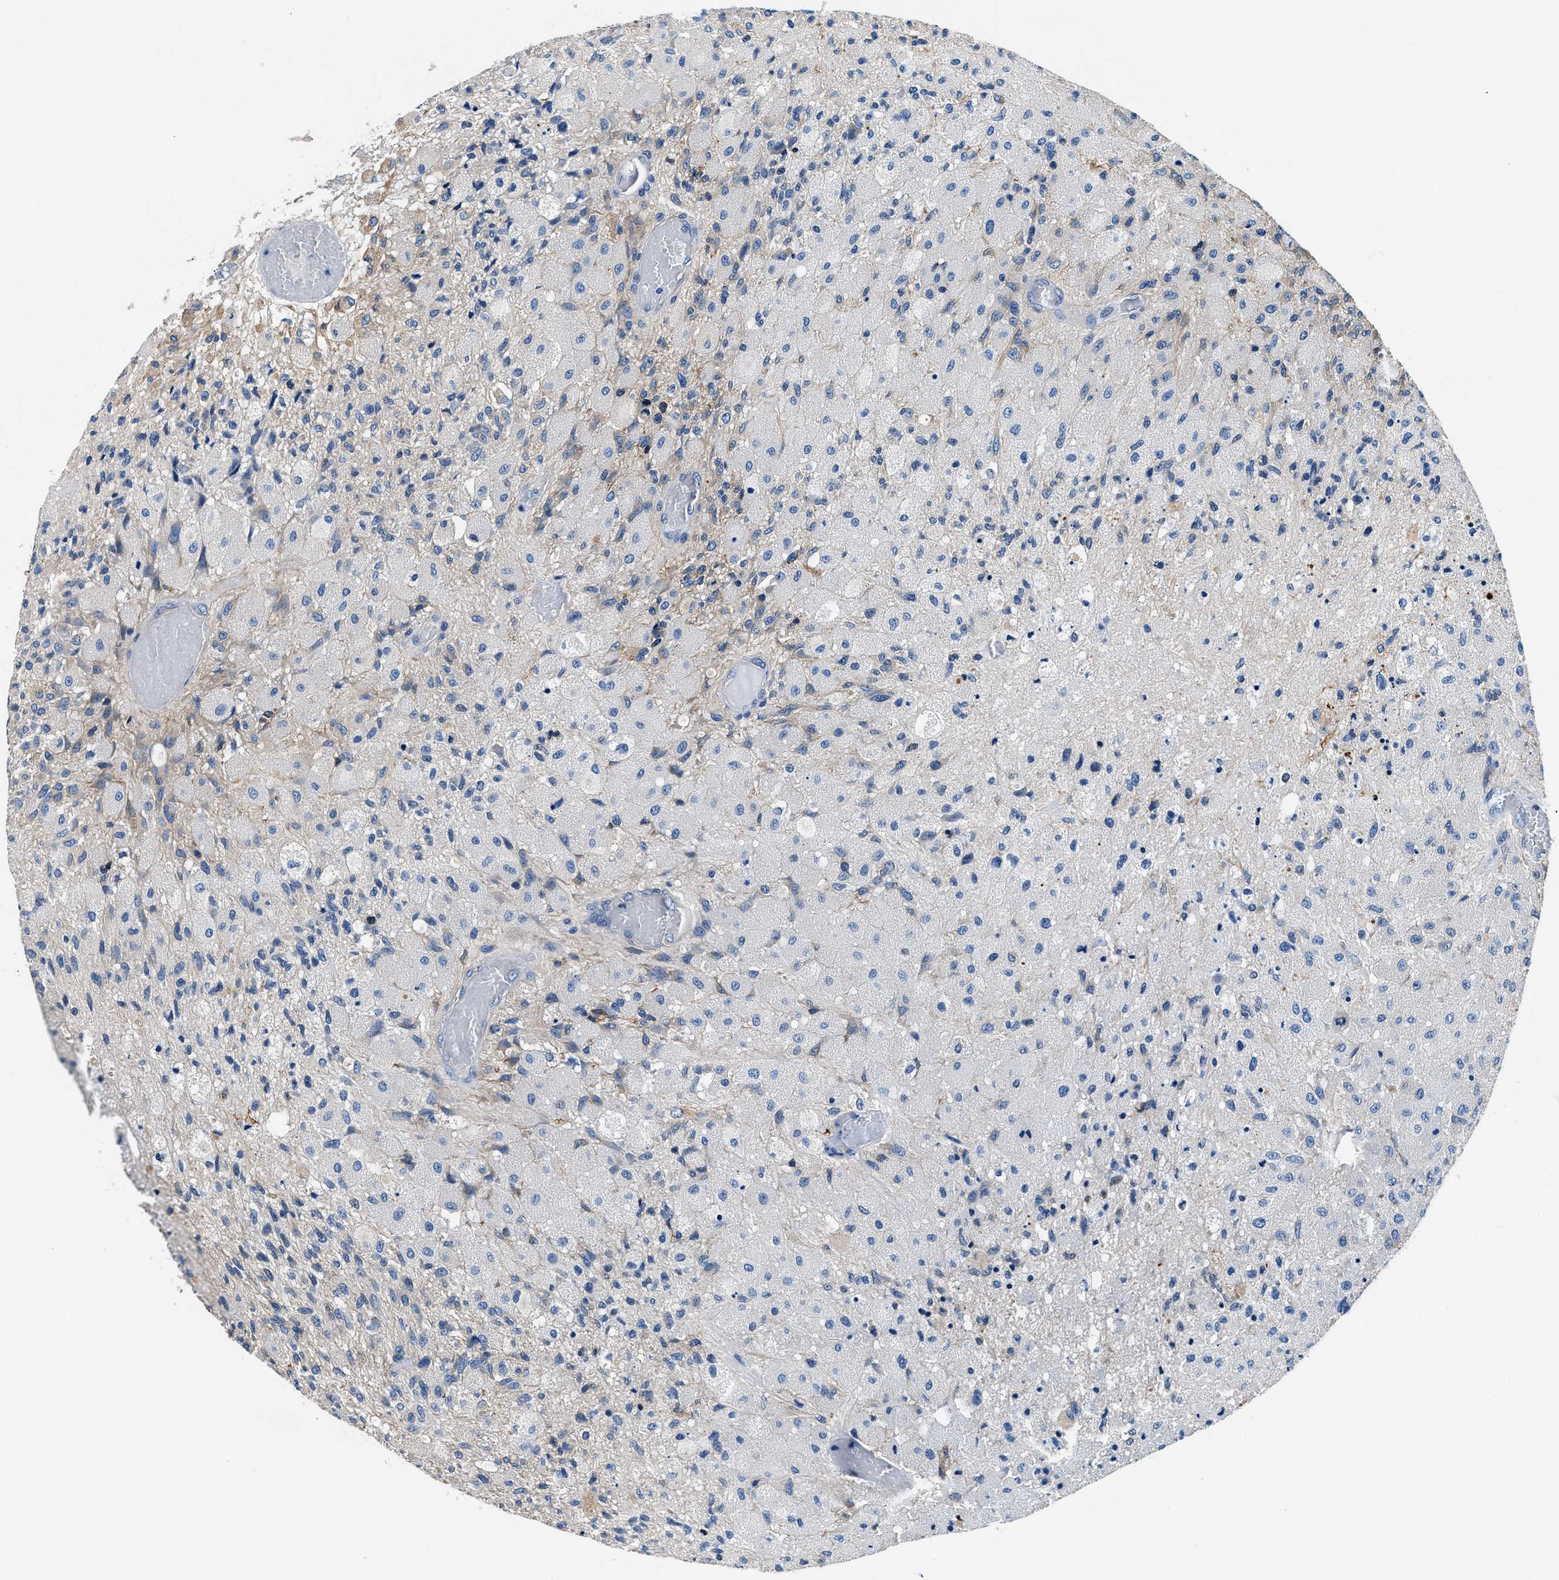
{"staining": {"intensity": "negative", "quantity": "none", "location": "none"}, "tissue": "glioma", "cell_type": "Tumor cells", "image_type": "cancer", "snomed": [{"axis": "morphology", "description": "Normal tissue, NOS"}, {"axis": "morphology", "description": "Glioma, malignant, High grade"}, {"axis": "topography", "description": "Cerebral cortex"}], "caption": "The image demonstrates no significant expression in tumor cells of high-grade glioma (malignant).", "gene": "NEU1", "patient": {"sex": "male", "age": 77}}